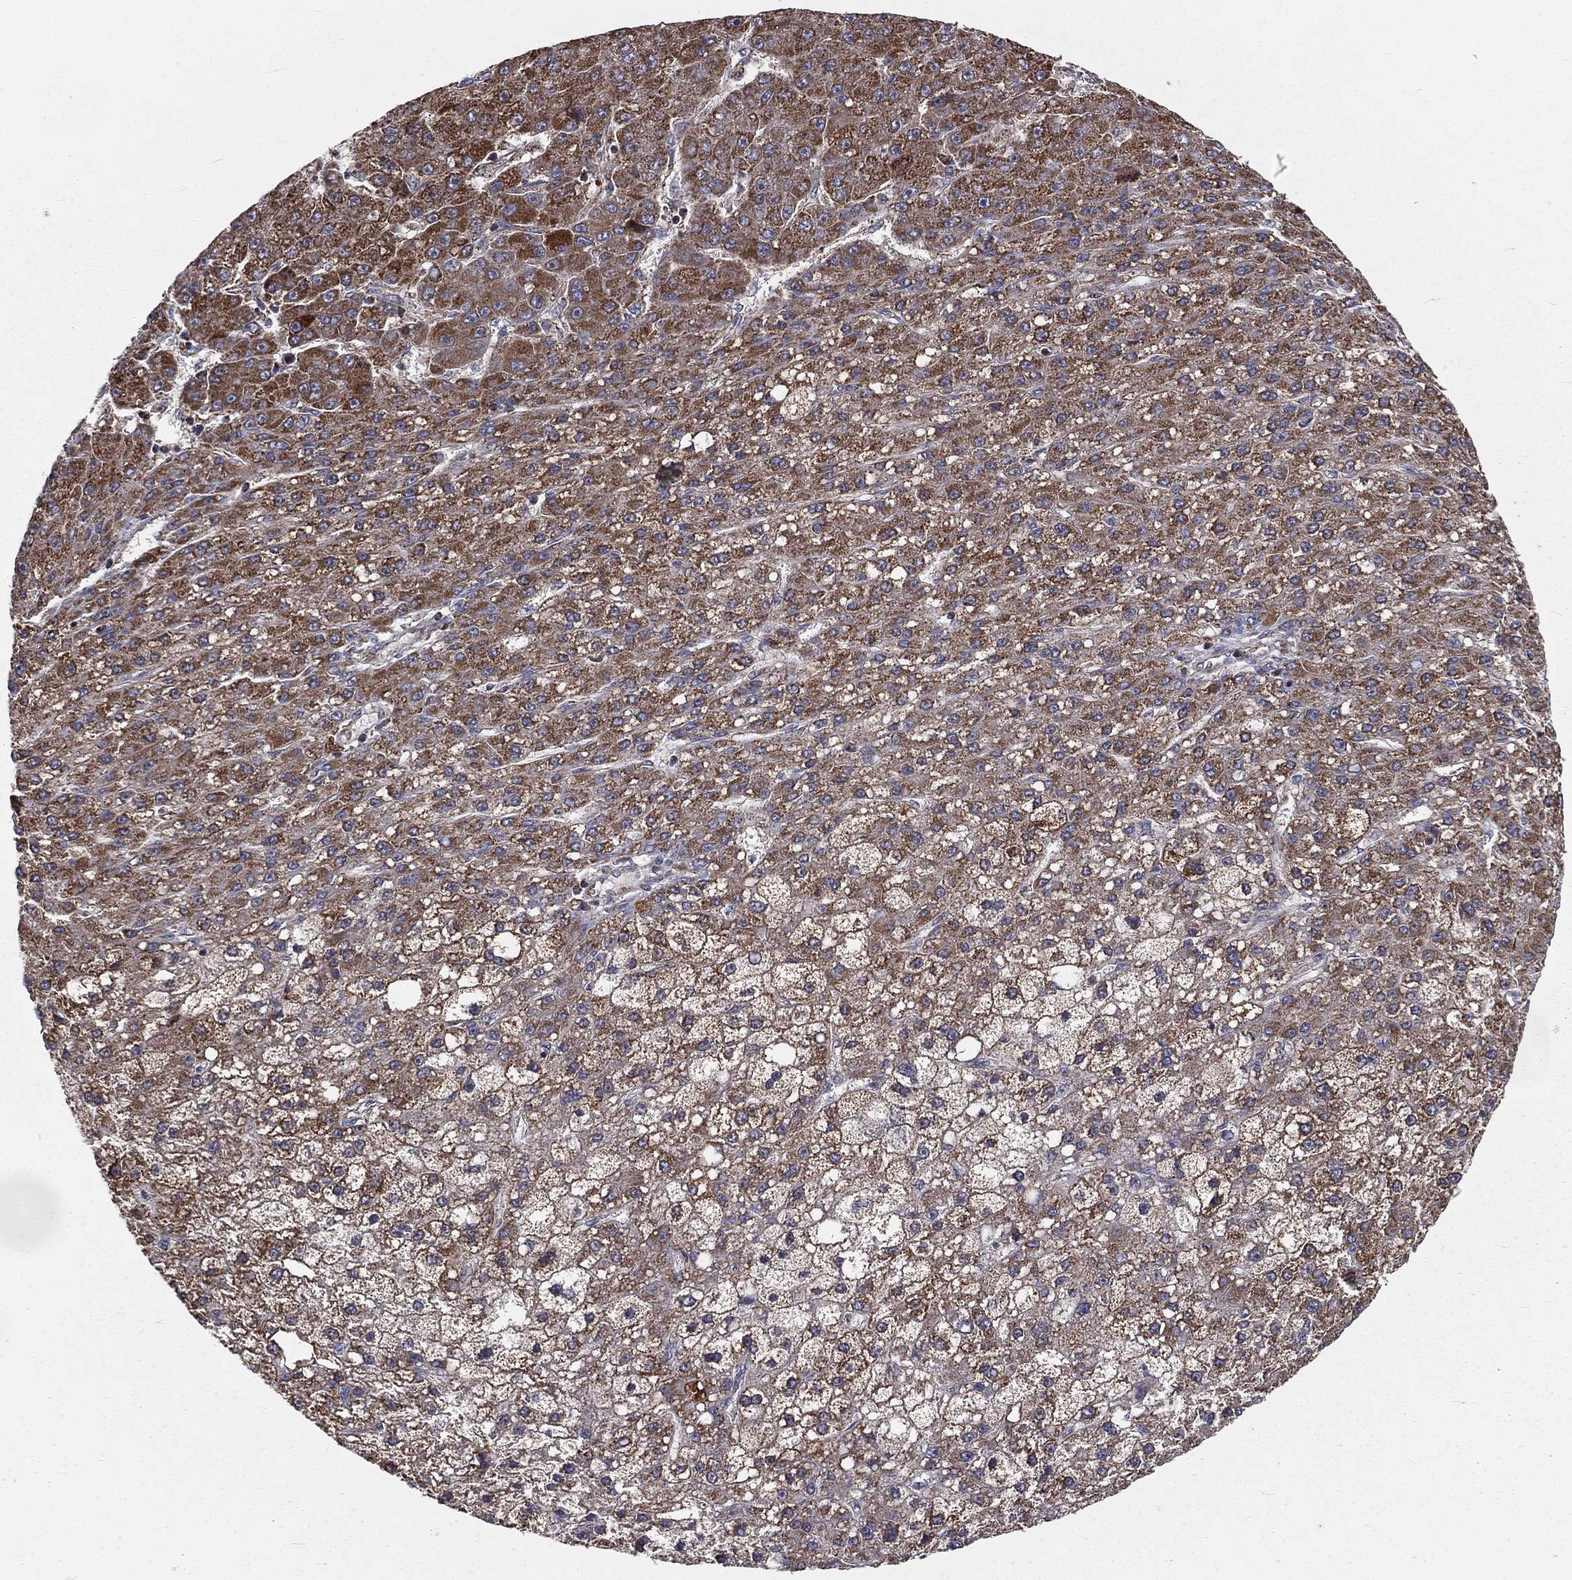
{"staining": {"intensity": "moderate", "quantity": ">75%", "location": "cytoplasmic/membranous"}, "tissue": "liver cancer", "cell_type": "Tumor cells", "image_type": "cancer", "snomed": [{"axis": "morphology", "description": "Carcinoma, Hepatocellular, NOS"}, {"axis": "topography", "description": "Liver"}], "caption": "Protein expression analysis of human liver cancer reveals moderate cytoplasmic/membranous expression in about >75% of tumor cells.", "gene": "GPD1", "patient": {"sex": "male", "age": 67}}